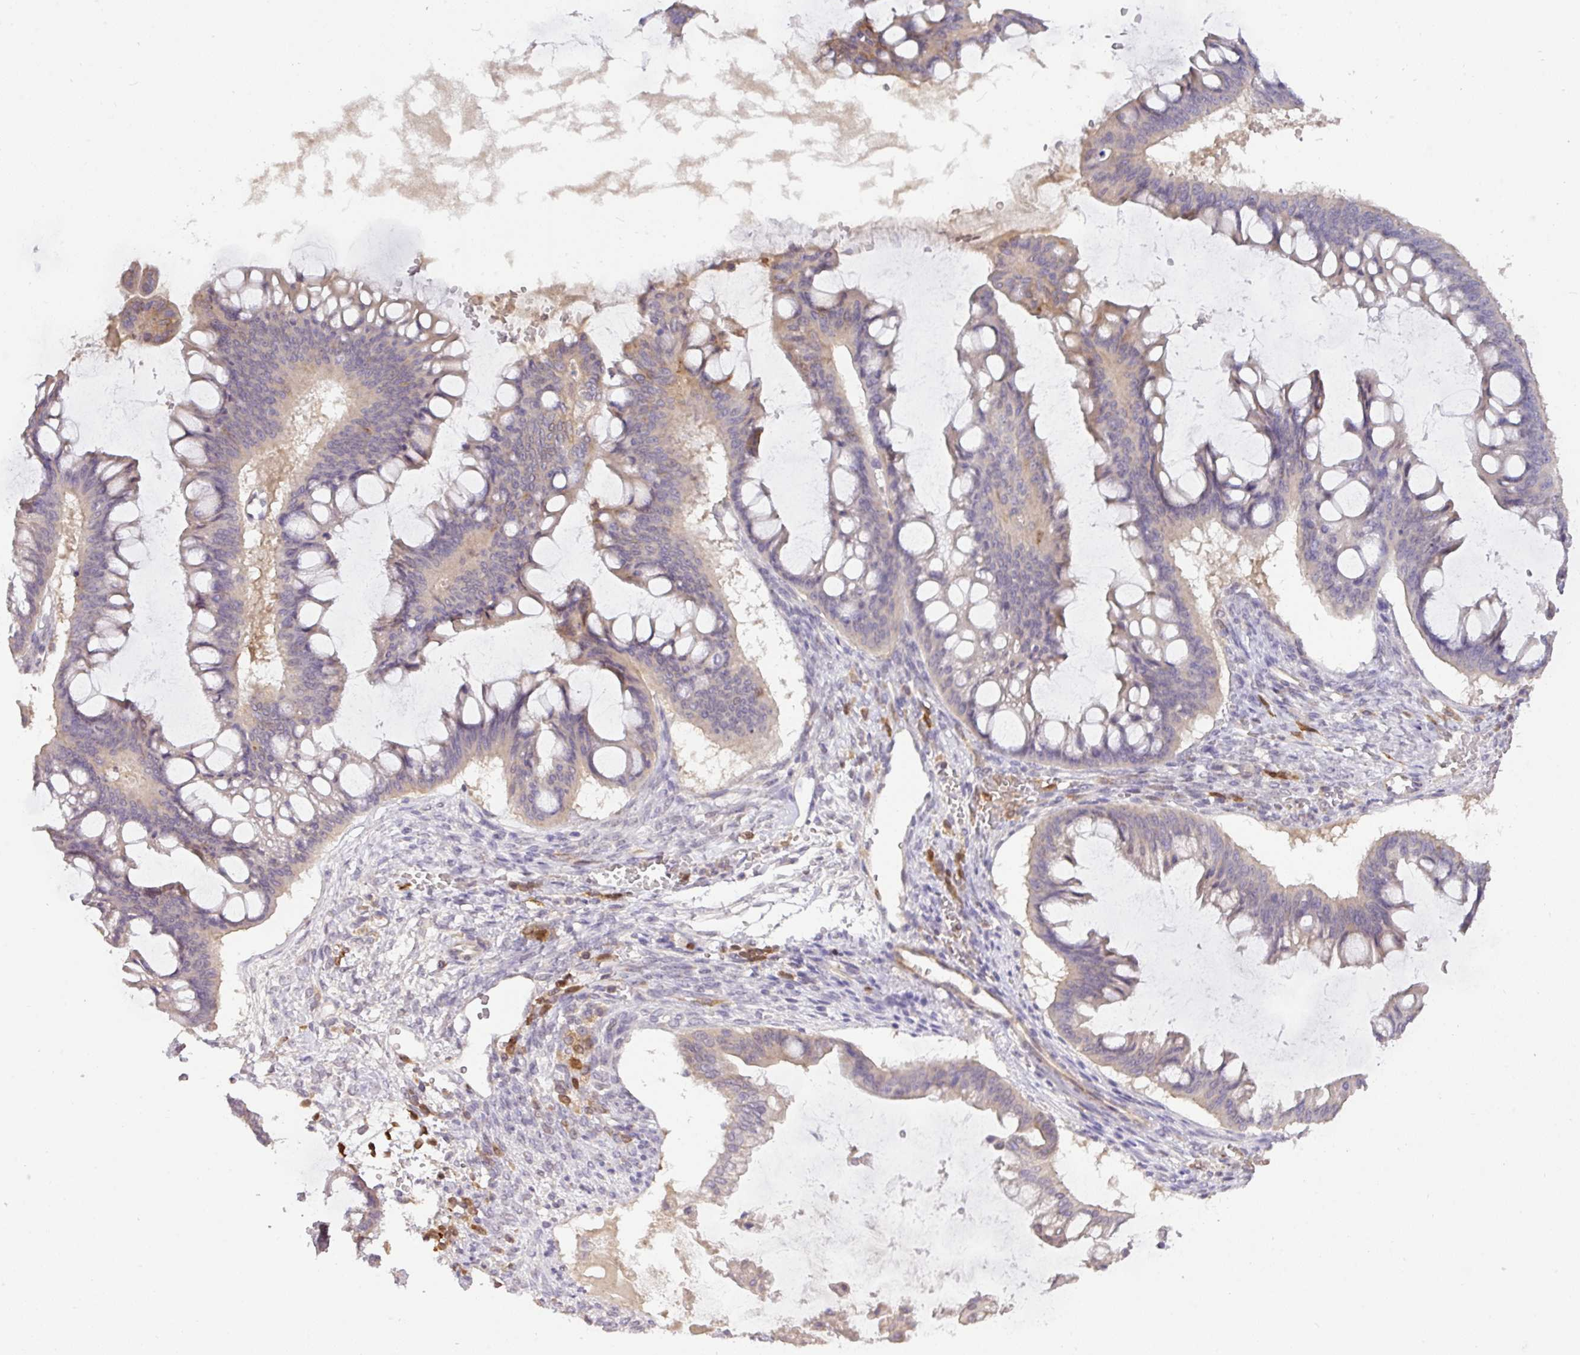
{"staining": {"intensity": "weak", "quantity": "<25%", "location": "cytoplasmic/membranous"}, "tissue": "ovarian cancer", "cell_type": "Tumor cells", "image_type": "cancer", "snomed": [{"axis": "morphology", "description": "Cystadenocarcinoma, mucinous, NOS"}, {"axis": "topography", "description": "Ovary"}], "caption": "An IHC histopathology image of mucinous cystadenocarcinoma (ovarian) is shown. There is no staining in tumor cells of mucinous cystadenocarcinoma (ovarian).", "gene": "GCNT7", "patient": {"sex": "female", "age": 73}}